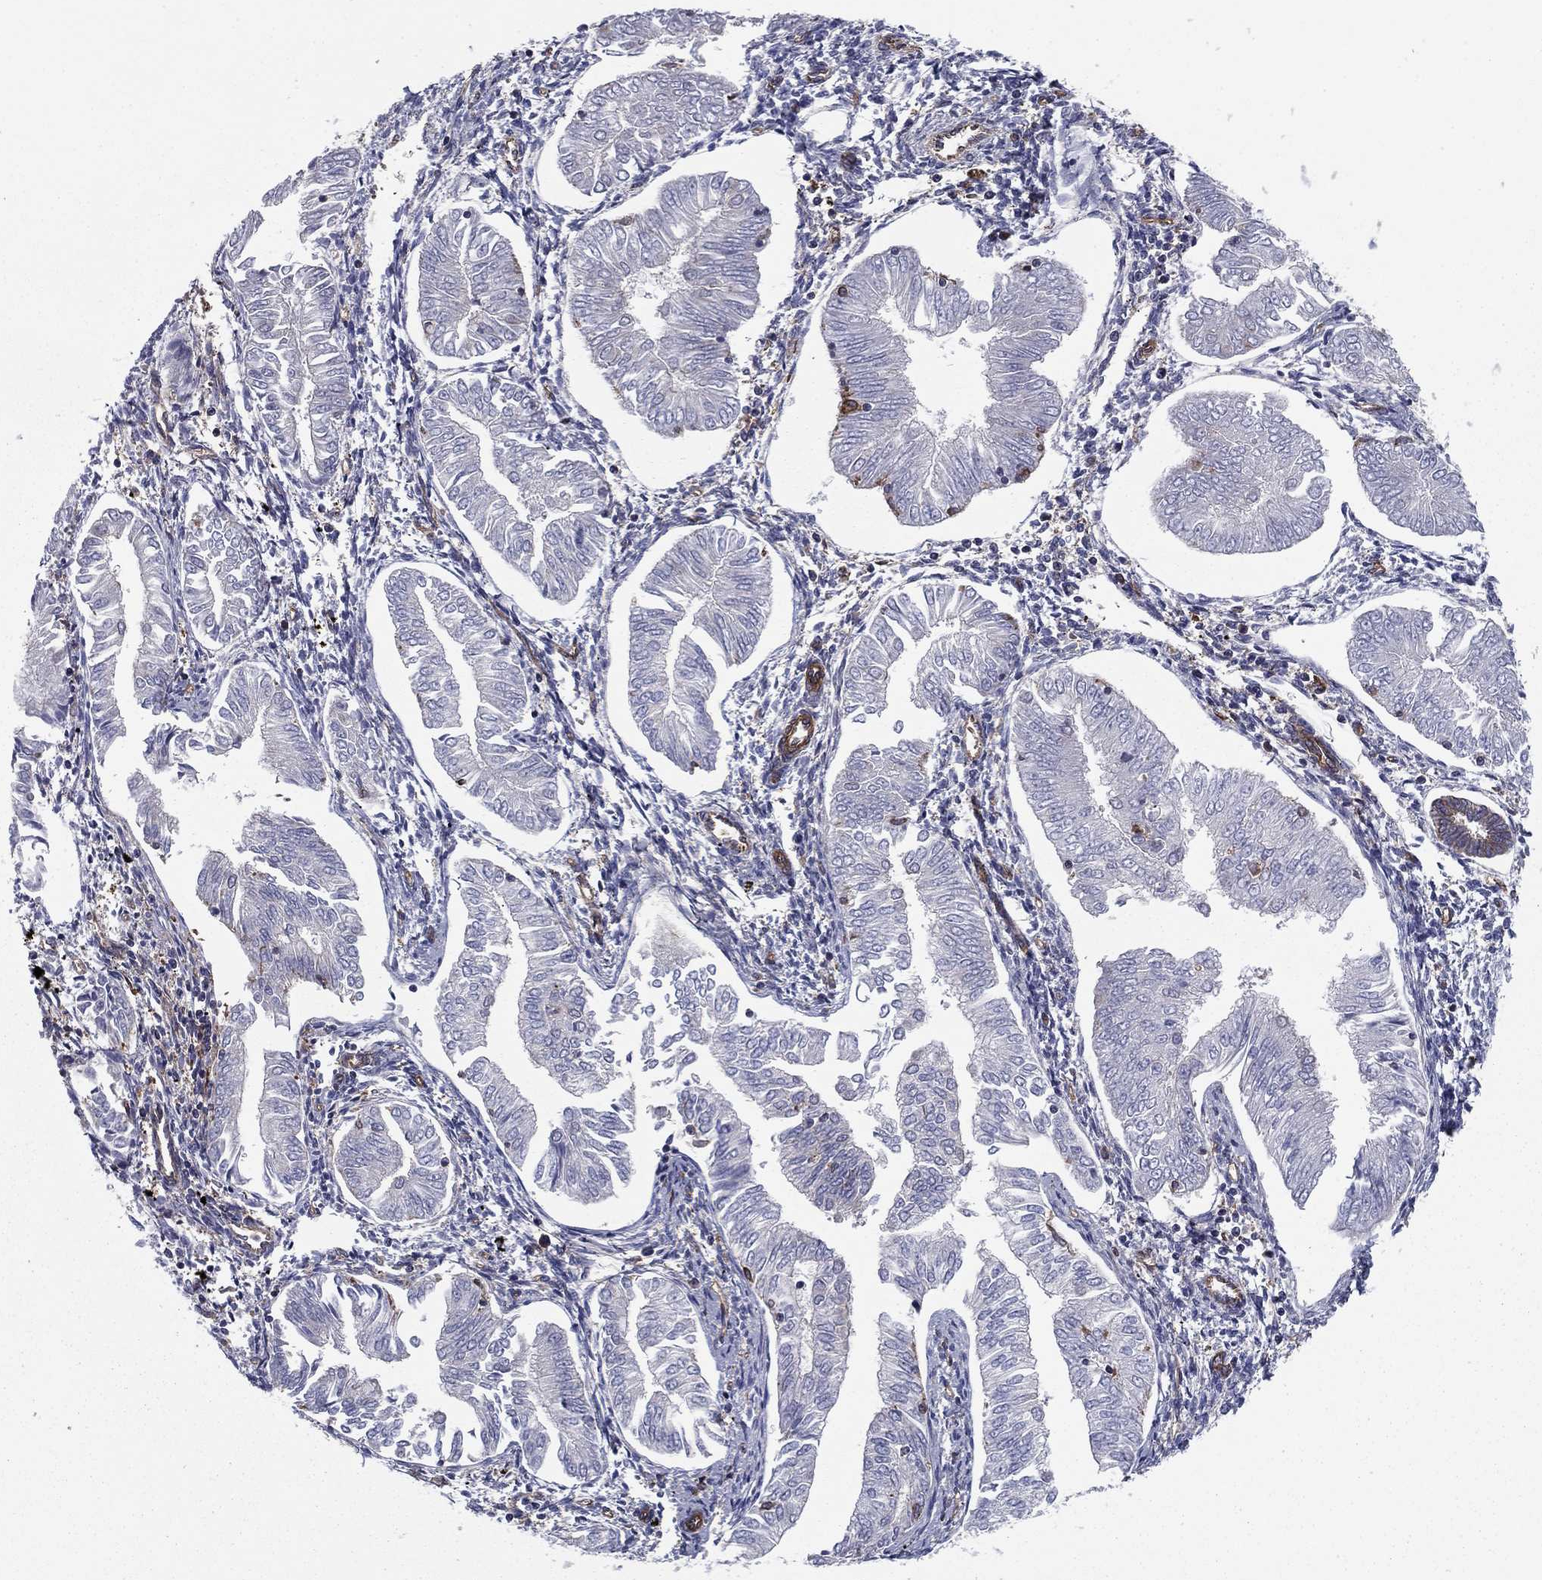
{"staining": {"intensity": "negative", "quantity": "none", "location": "none"}, "tissue": "endometrial cancer", "cell_type": "Tumor cells", "image_type": "cancer", "snomed": [{"axis": "morphology", "description": "Adenocarcinoma, NOS"}, {"axis": "topography", "description": "Endometrium"}], "caption": "An image of human endometrial cancer (adenocarcinoma) is negative for staining in tumor cells. The staining is performed using DAB brown chromogen with nuclei counter-stained in using hematoxylin.", "gene": "EHBP1L1", "patient": {"sex": "female", "age": 53}}